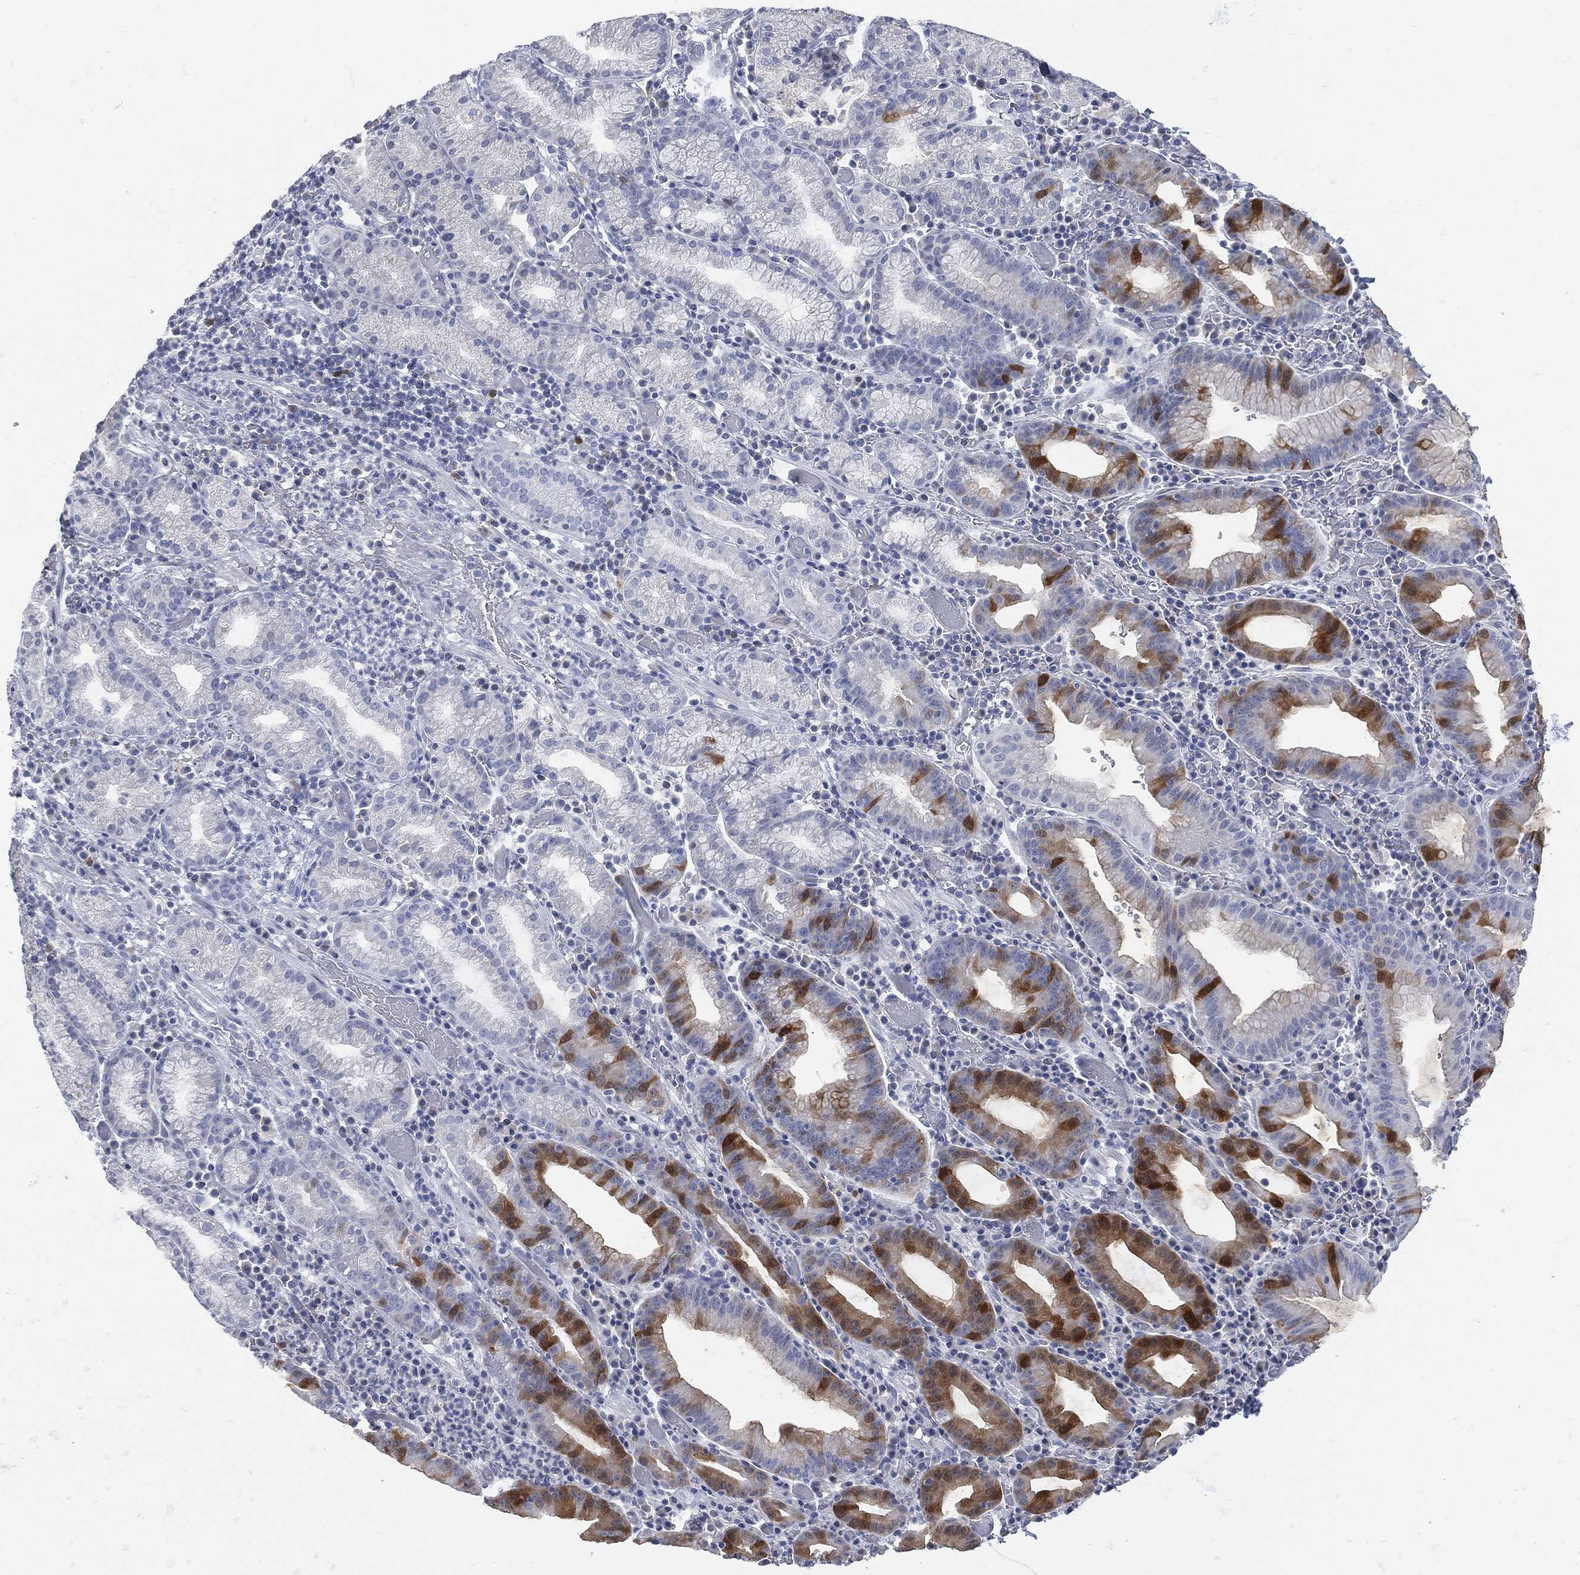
{"staining": {"intensity": "strong", "quantity": "<25%", "location": "cytoplasmic/membranous"}, "tissue": "stomach cancer", "cell_type": "Tumor cells", "image_type": "cancer", "snomed": [{"axis": "morphology", "description": "Adenocarcinoma, NOS"}, {"axis": "topography", "description": "Stomach"}], "caption": "Strong cytoplasmic/membranous protein positivity is present in about <25% of tumor cells in stomach adenocarcinoma. The protein of interest is stained brown, and the nuclei are stained in blue (DAB (3,3'-diaminobenzidine) IHC with brightfield microscopy, high magnification).", "gene": "UBE2C", "patient": {"sex": "male", "age": 79}}